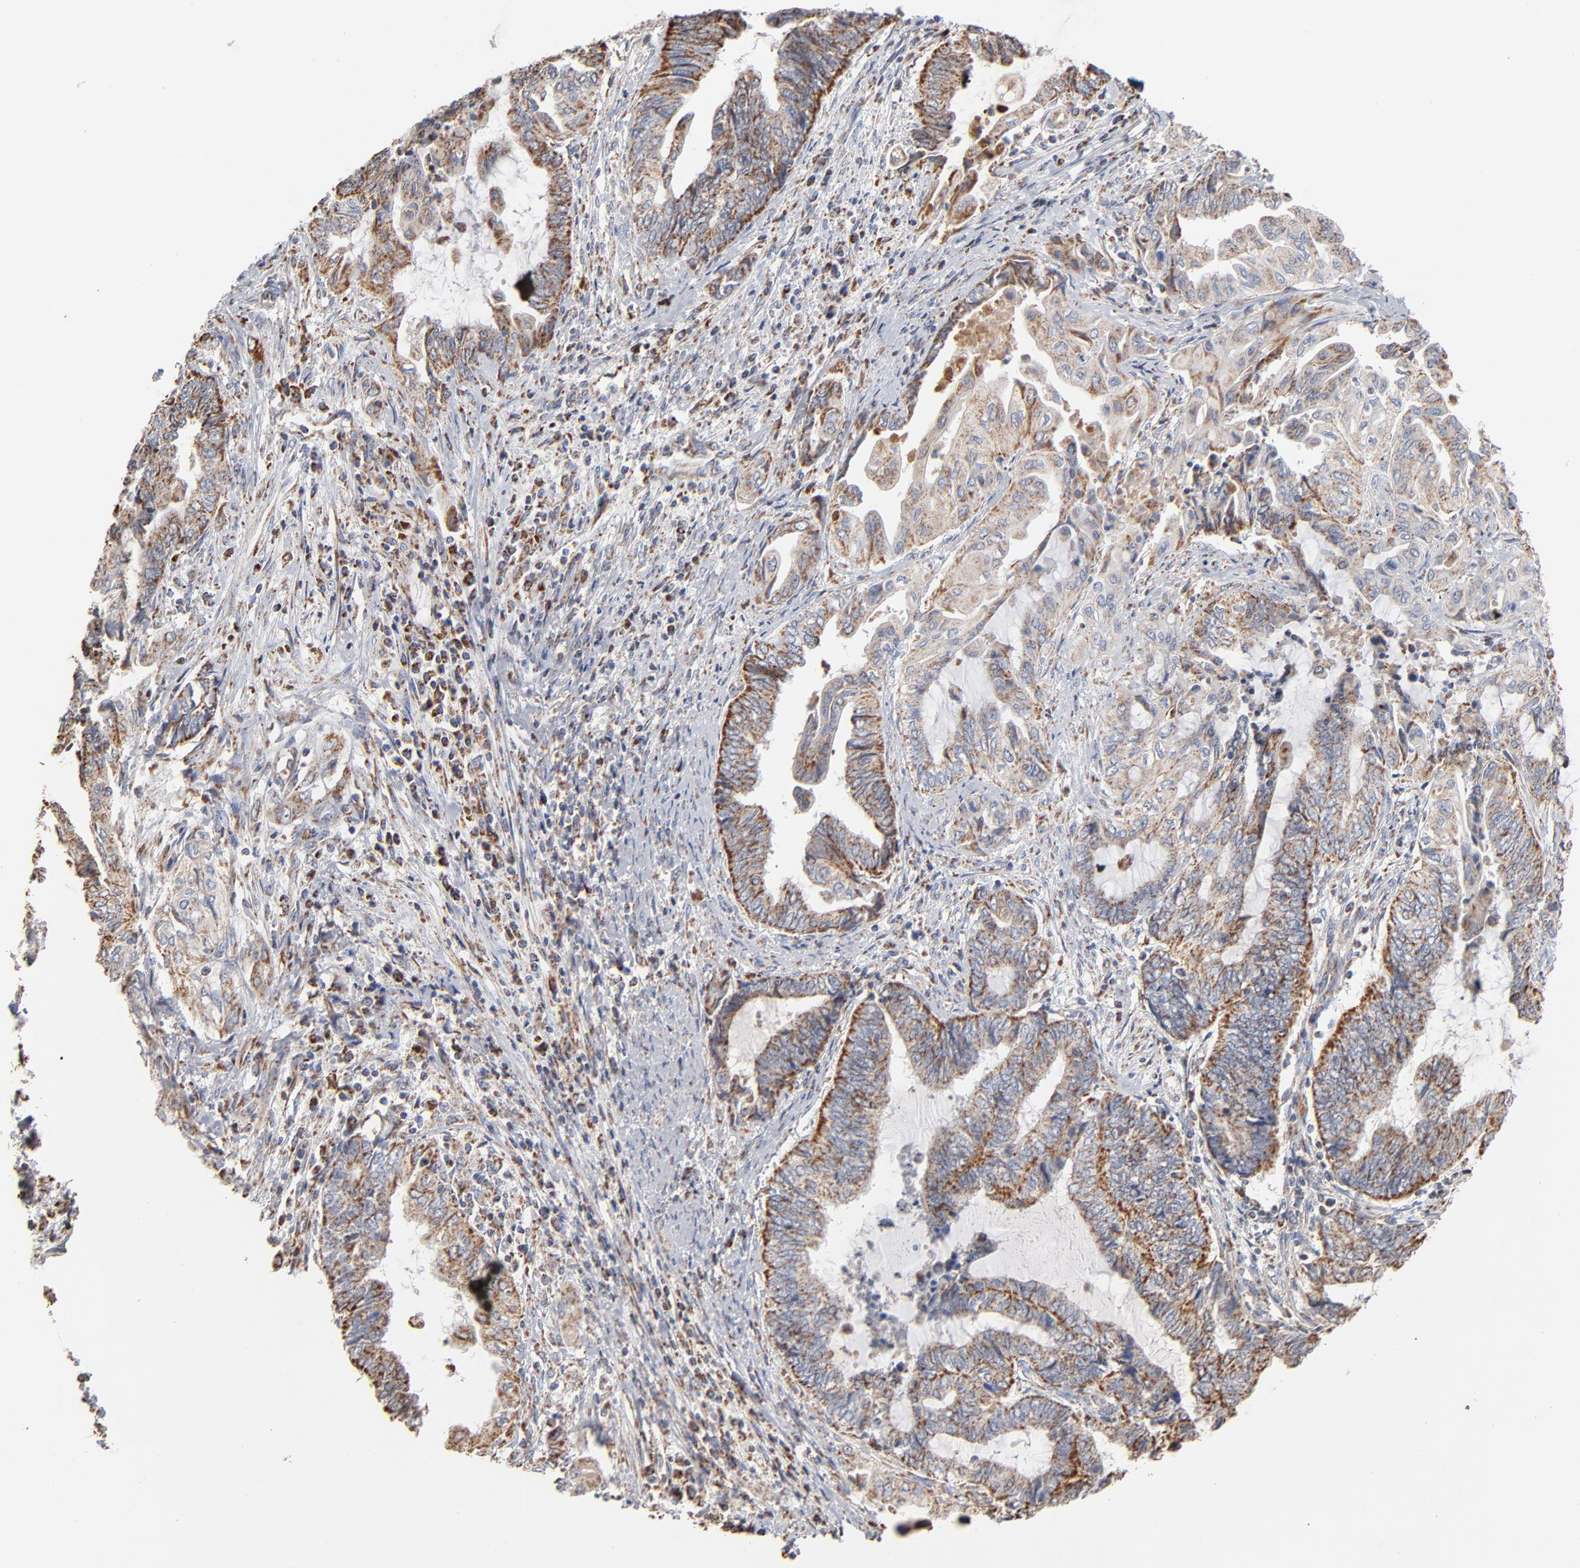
{"staining": {"intensity": "strong", "quantity": ">75%", "location": "cytoplasmic/membranous"}, "tissue": "endometrial cancer", "cell_type": "Tumor cells", "image_type": "cancer", "snomed": [{"axis": "morphology", "description": "Adenocarcinoma, NOS"}, {"axis": "topography", "description": "Uterus"}, {"axis": "topography", "description": "Endometrium"}], "caption": "Endometrial cancer (adenocarcinoma) stained with a brown dye reveals strong cytoplasmic/membranous positive expression in about >75% of tumor cells.", "gene": "UQCRC1", "patient": {"sex": "female", "age": 70}}